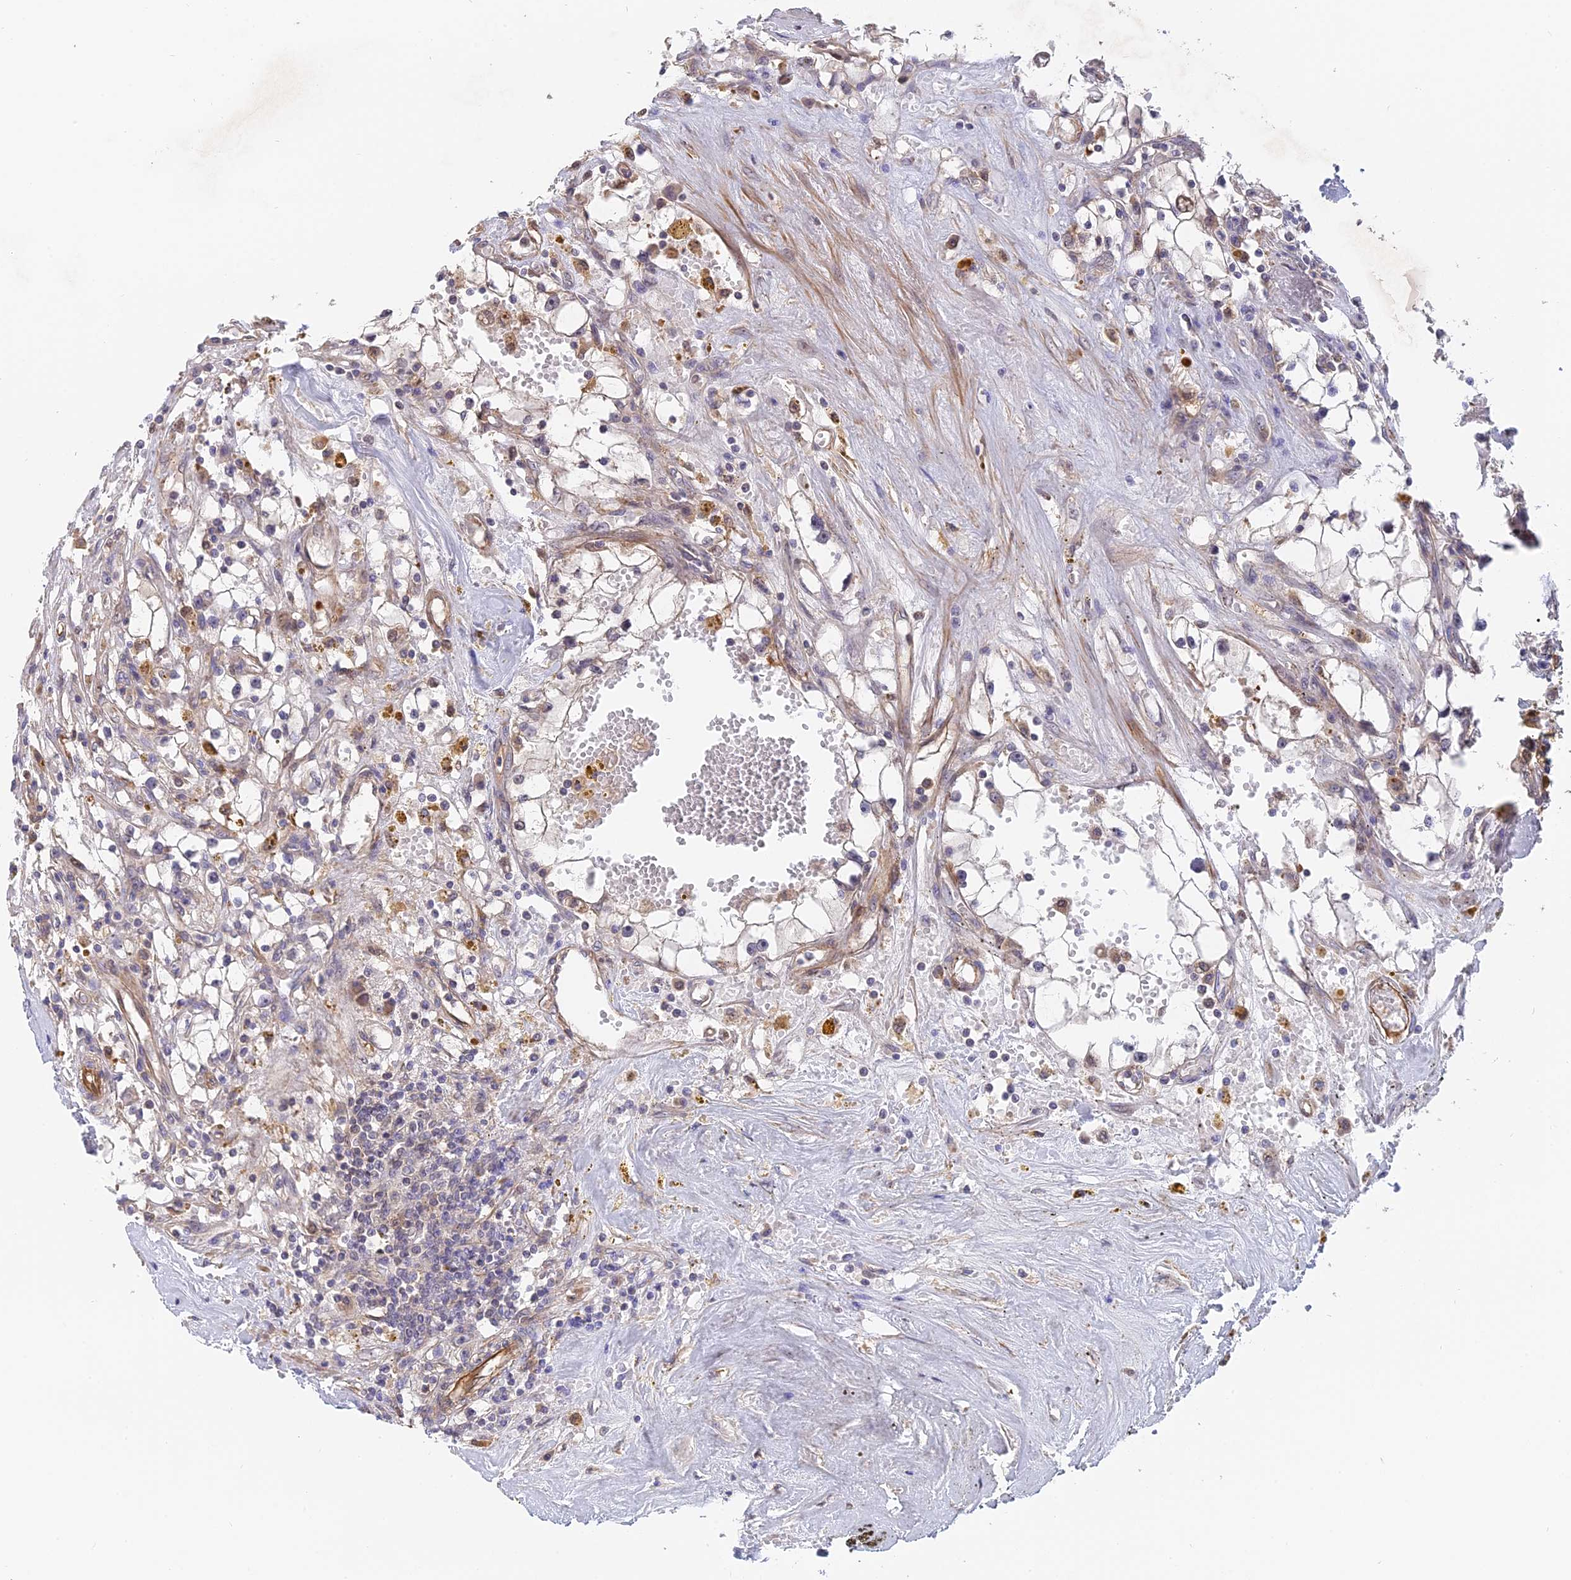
{"staining": {"intensity": "negative", "quantity": "none", "location": "none"}, "tissue": "renal cancer", "cell_type": "Tumor cells", "image_type": "cancer", "snomed": [{"axis": "morphology", "description": "Adenocarcinoma, NOS"}, {"axis": "topography", "description": "Kidney"}], "caption": "The photomicrograph shows no significant expression in tumor cells of renal cancer (adenocarcinoma).", "gene": "SAC3D1", "patient": {"sex": "male", "age": 56}}